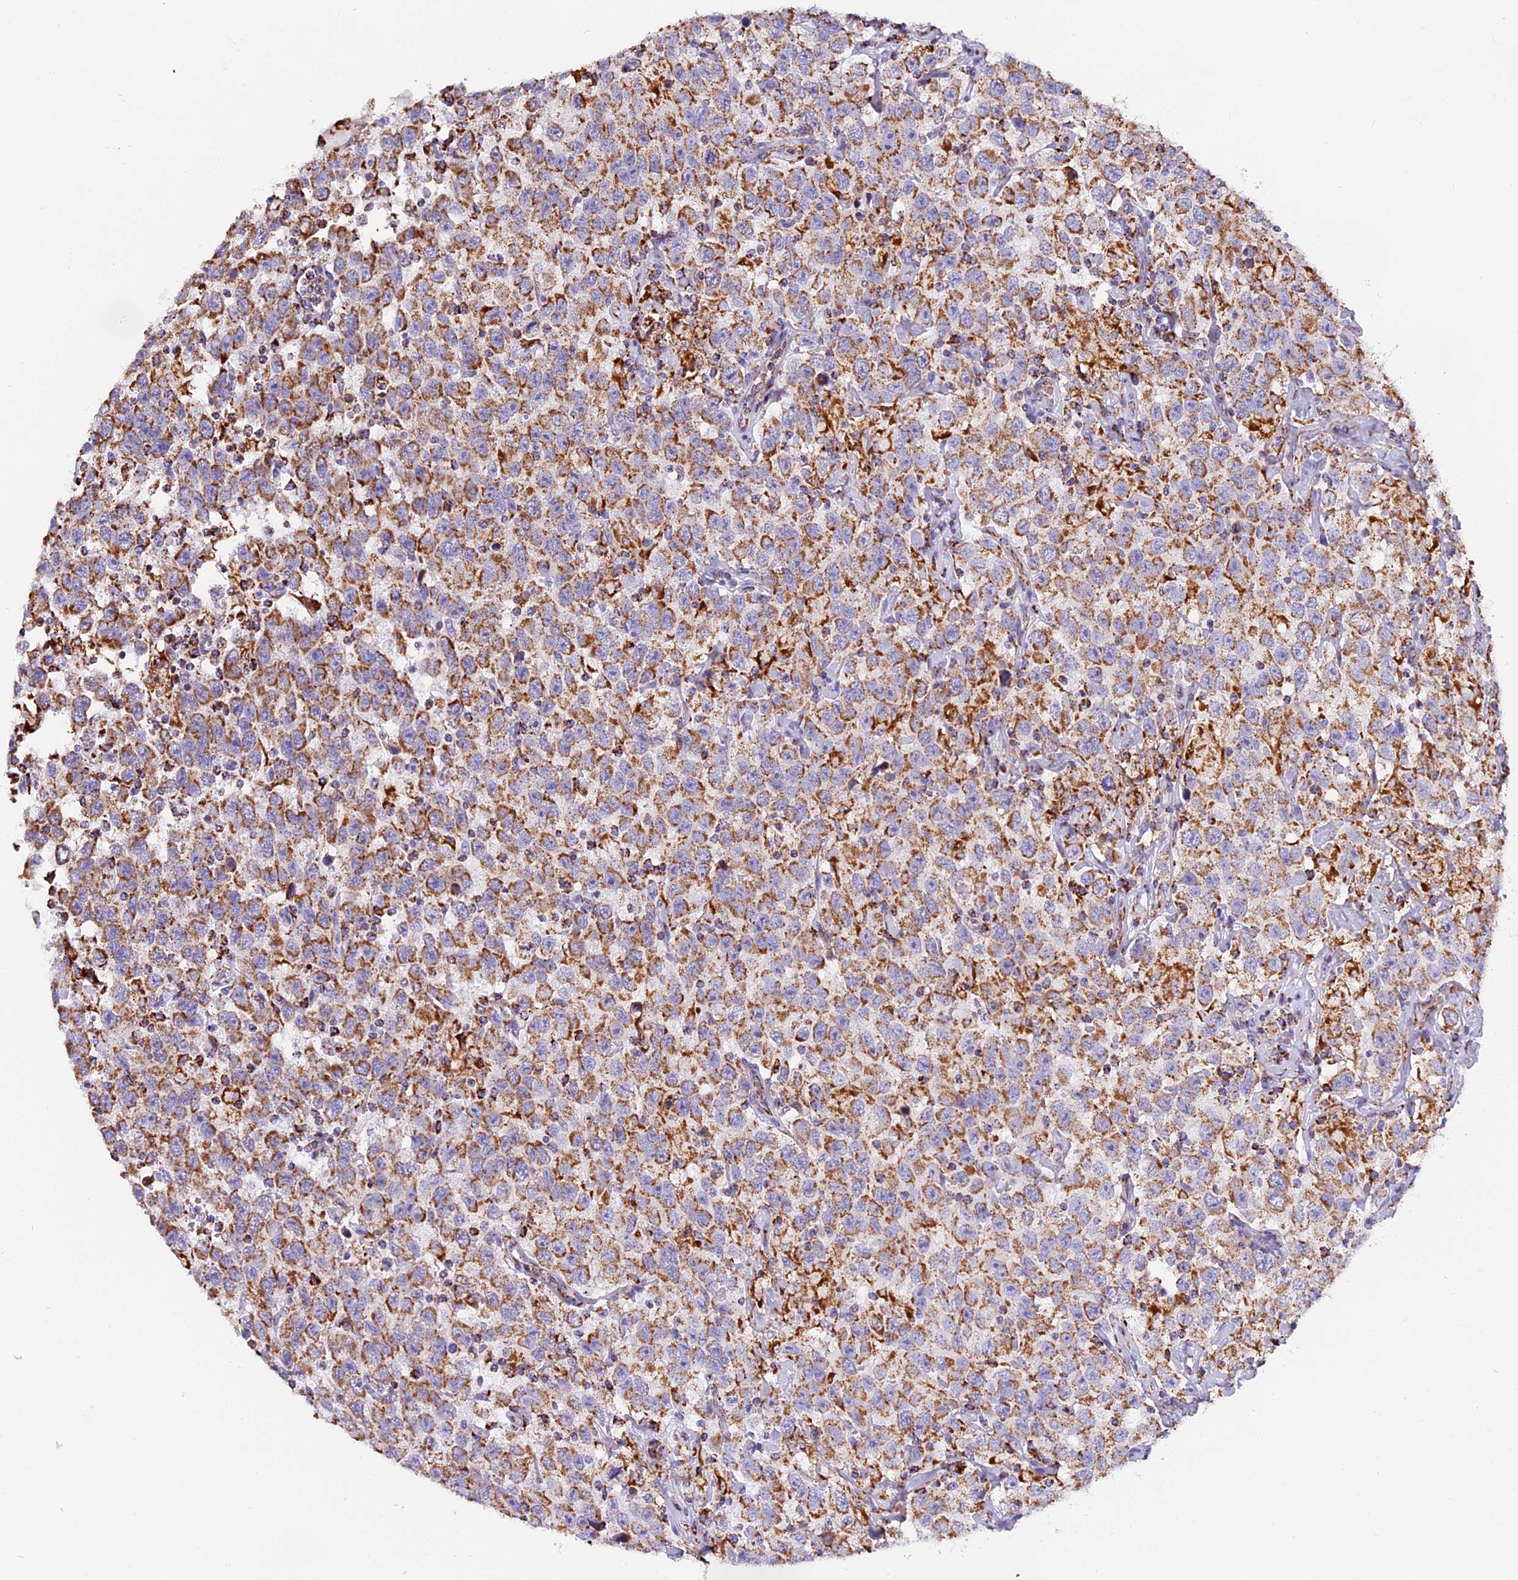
{"staining": {"intensity": "moderate", "quantity": ">75%", "location": "cytoplasmic/membranous"}, "tissue": "testis cancer", "cell_type": "Tumor cells", "image_type": "cancer", "snomed": [{"axis": "morphology", "description": "Seminoma, NOS"}, {"axis": "topography", "description": "Testis"}], "caption": "This is an image of immunohistochemistry staining of testis cancer (seminoma), which shows moderate positivity in the cytoplasmic/membranous of tumor cells.", "gene": "NDUFA8", "patient": {"sex": "male", "age": 41}}